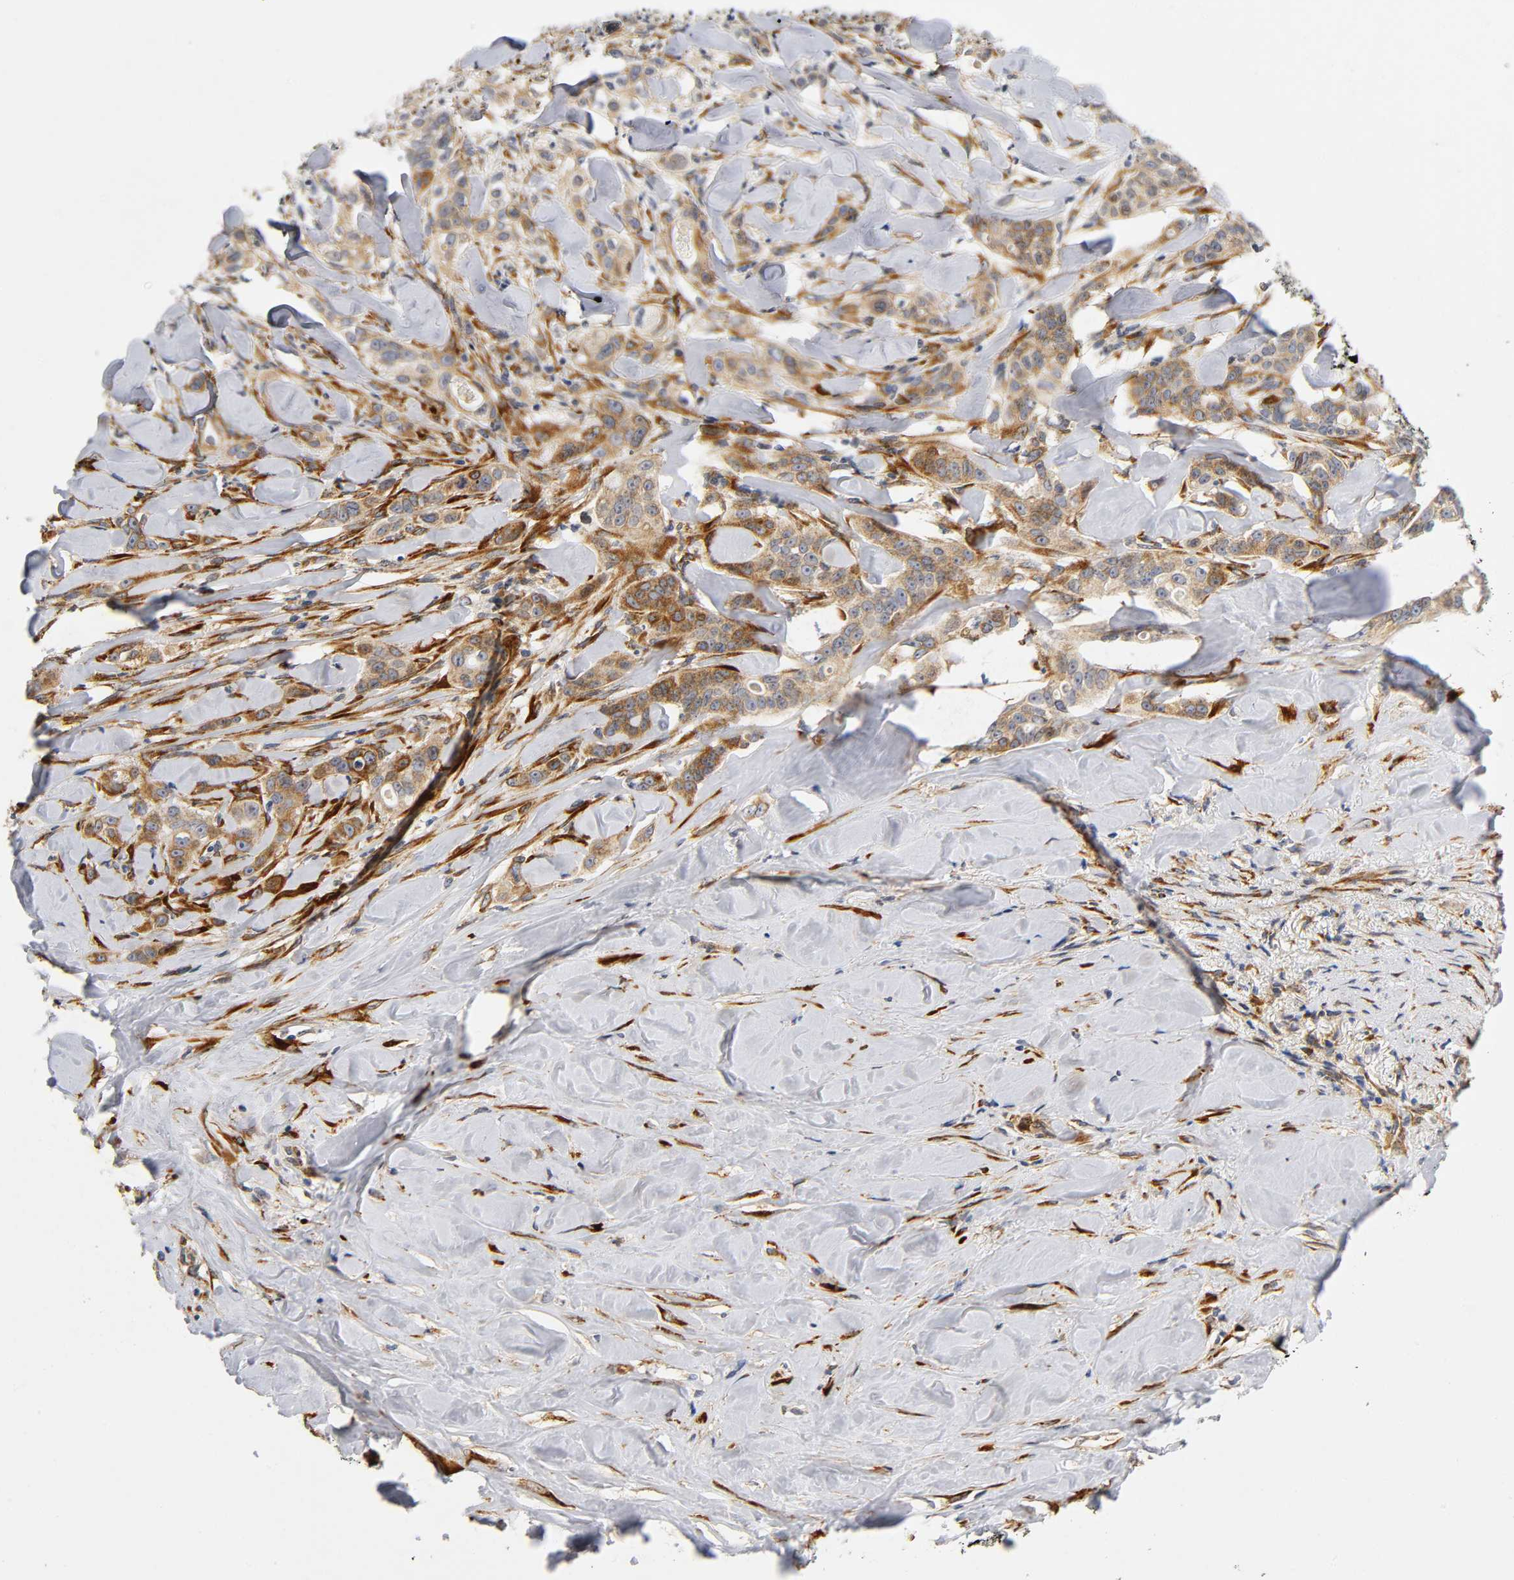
{"staining": {"intensity": "moderate", "quantity": ">75%", "location": "cytoplasmic/membranous"}, "tissue": "liver cancer", "cell_type": "Tumor cells", "image_type": "cancer", "snomed": [{"axis": "morphology", "description": "Cholangiocarcinoma"}, {"axis": "topography", "description": "Liver"}], "caption": "Human liver cancer (cholangiocarcinoma) stained with a brown dye demonstrates moderate cytoplasmic/membranous positive positivity in approximately >75% of tumor cells.", "gene": "SOS2", "patient": {"sex": "female", "age": 67}}